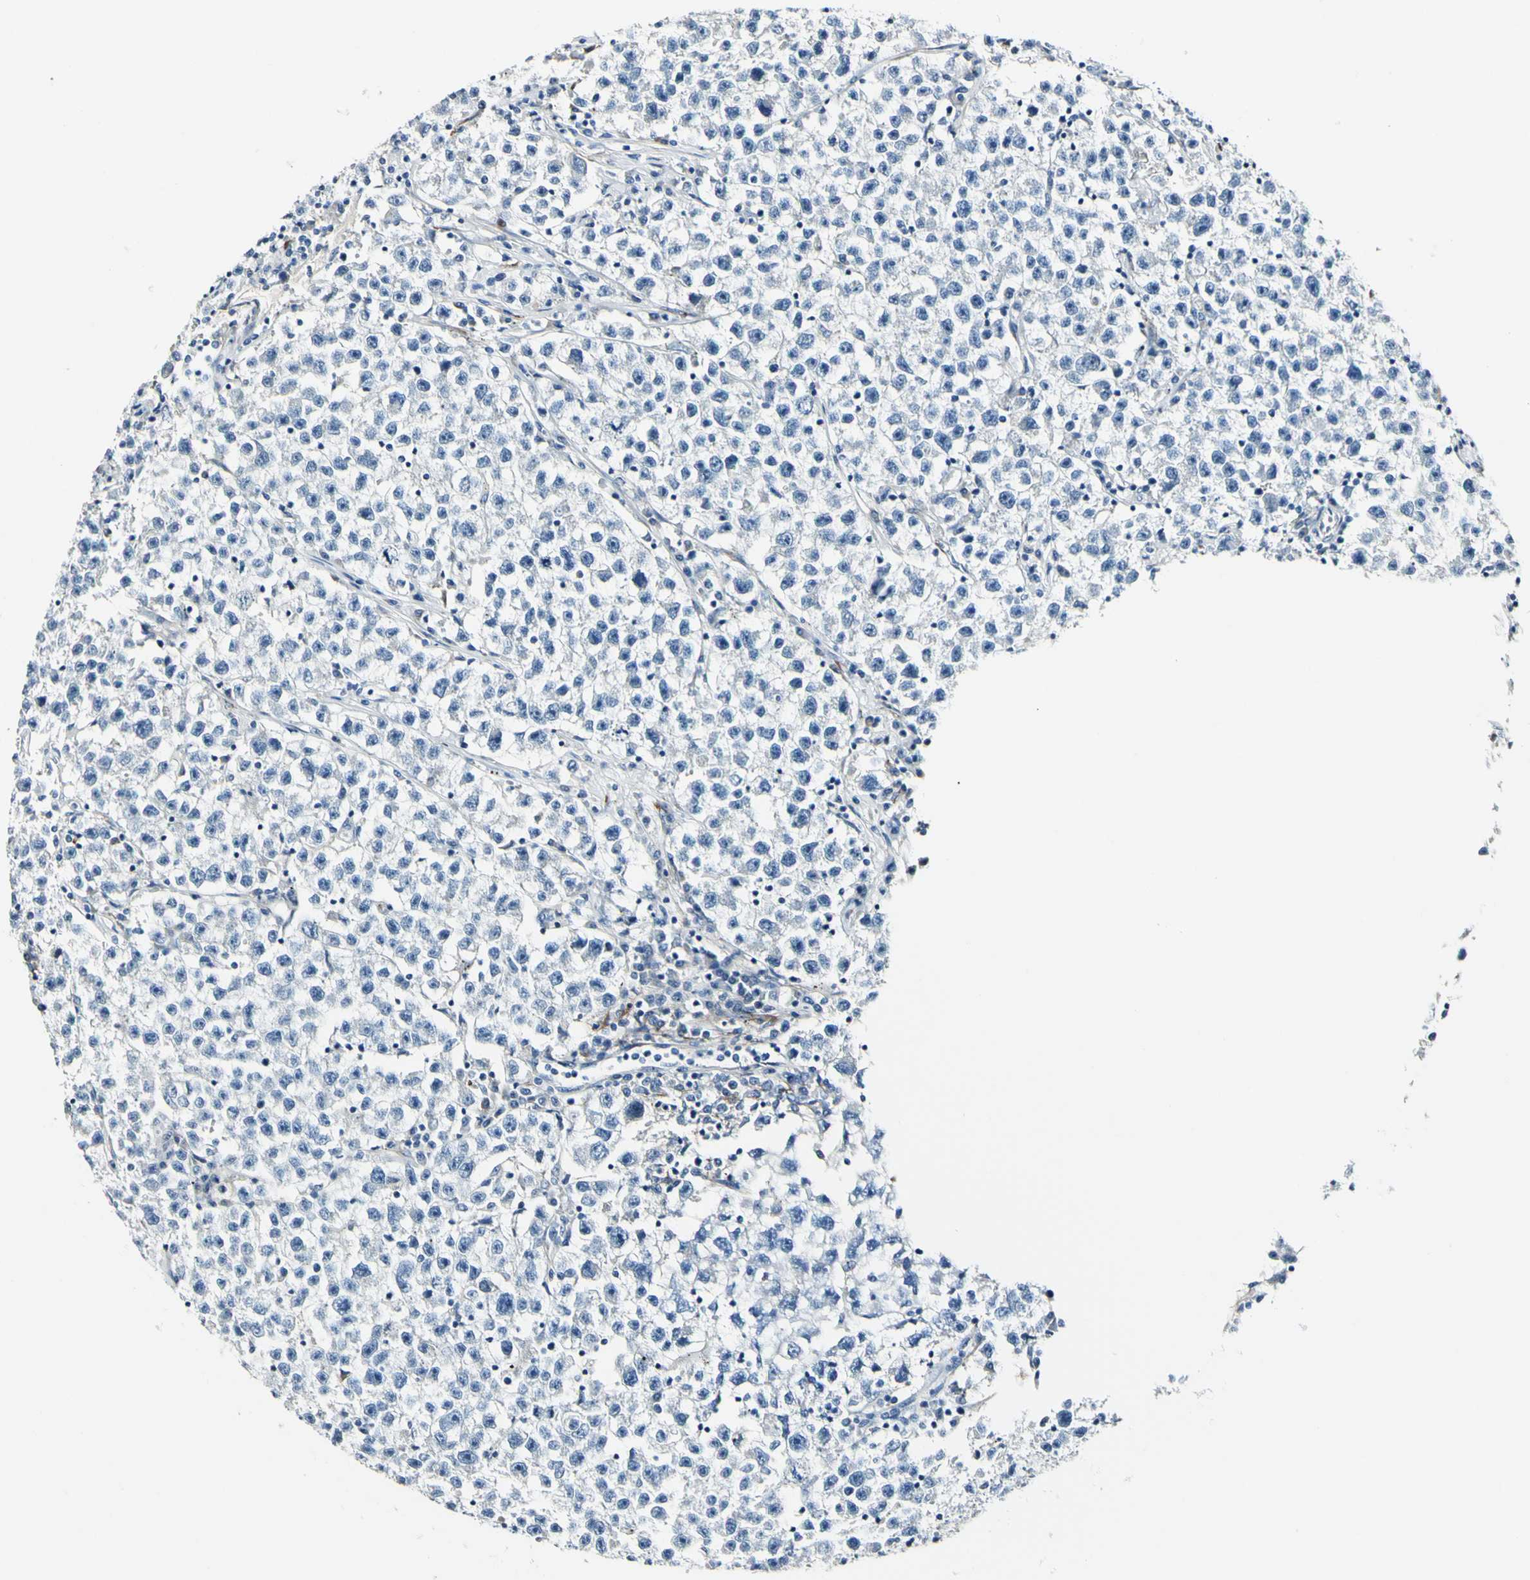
{"staining": {"intensity": "negative", "quantity": "none", "location": "none"}, "tissue": "testis cancer", "cell_type": "Tumor cells", "image_type": "cancer", "snomed": [{"axis": "morphology", "description": "Seminoma, NOS"}, {"axis": "topography", "description": "Testis"}], "caption": "Tumor cells show no significant positivity in testis cancer.", "gene": "COL6A3", "patient": {"sex": "male", "age": 22}}